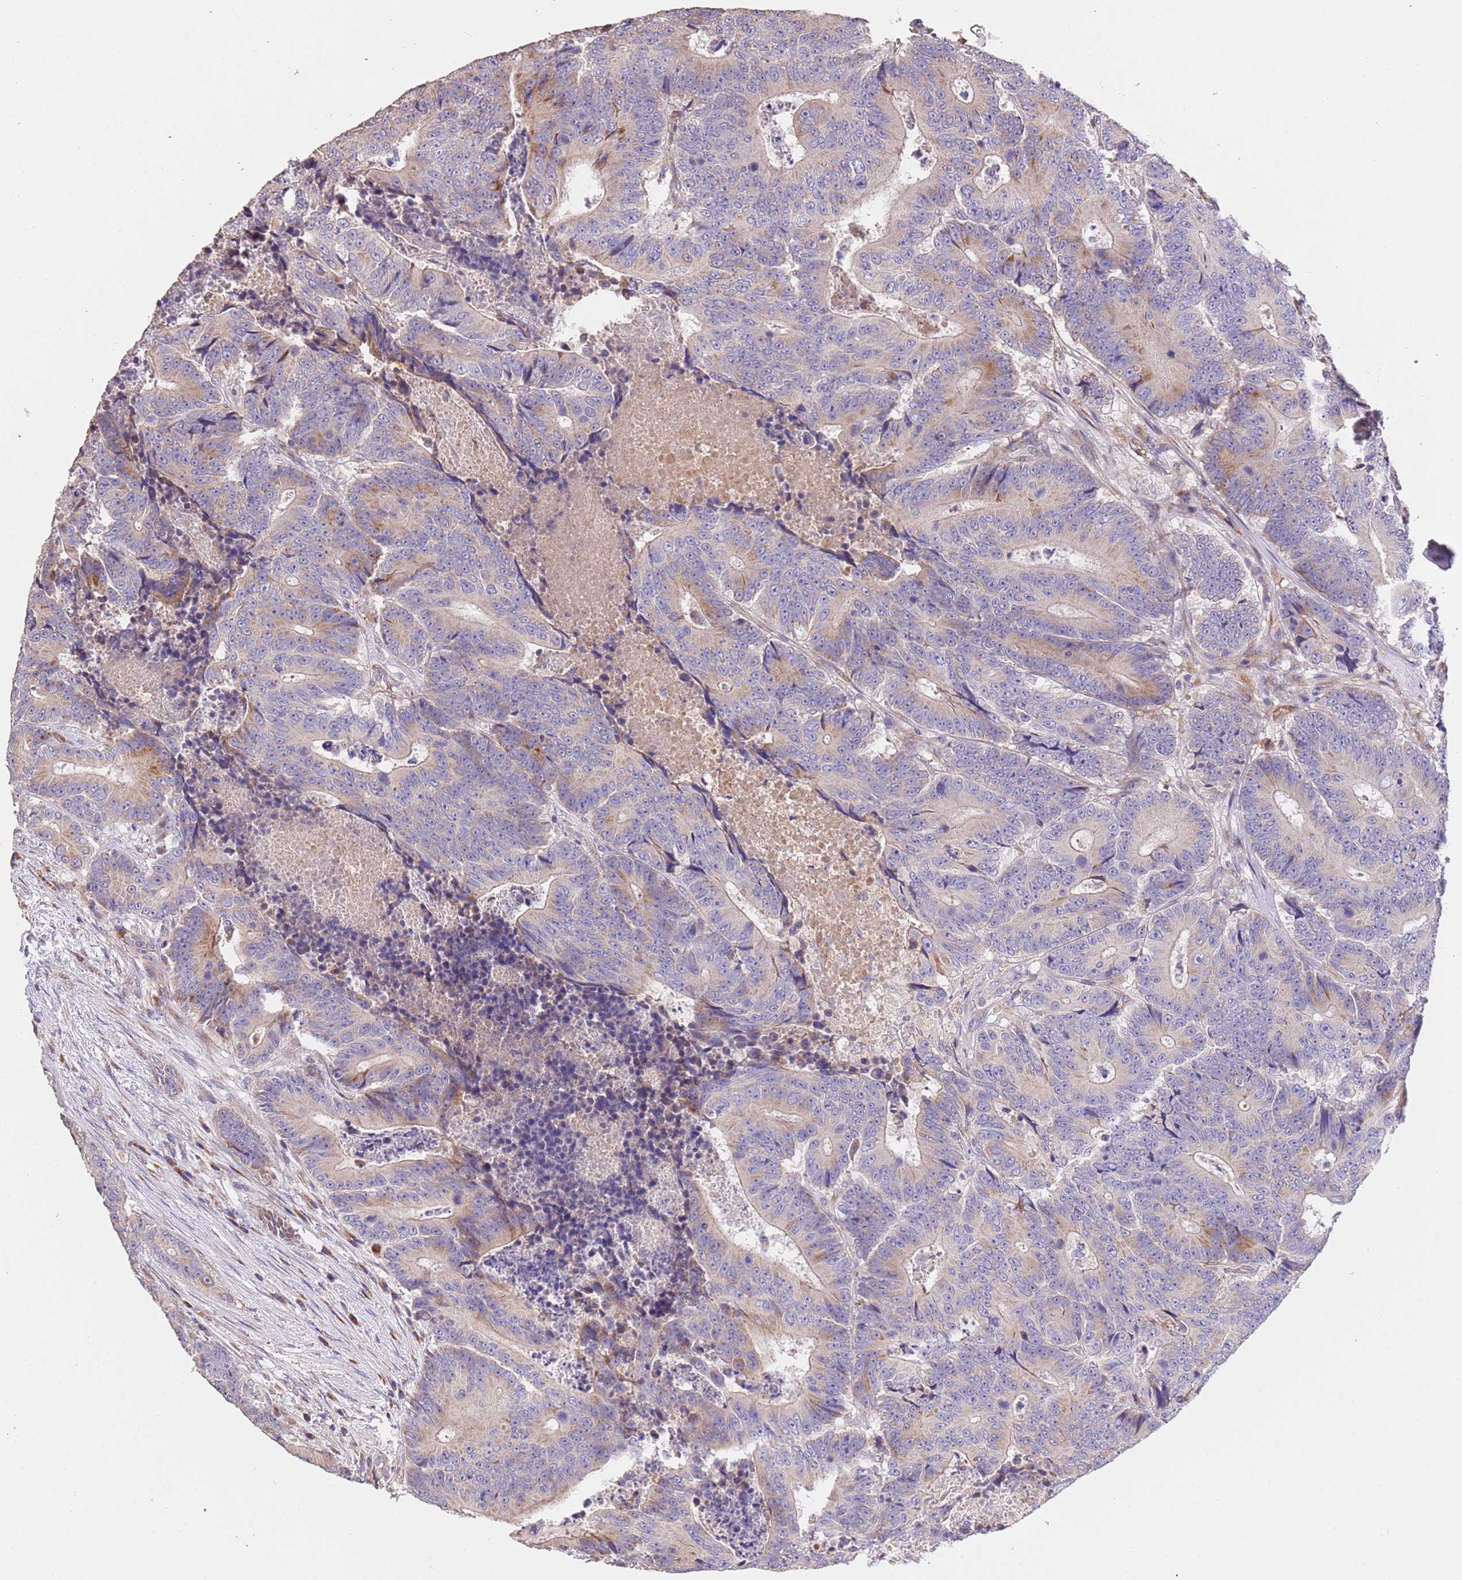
{"staining": {"intensity": "moderate", "quantity": "<25%", "location": "cytoplasmic/membranous"}, "tissue": "colorectal cancer", "cell_type": "Tumor cells", "image_type": "cancer", "snomed": [{"axis": "morphology", "description": "Adenocarcinoma, NOS"}, {"axis": "topography", "description": "Colon"}], "caption": "Protein analysis of colorectal adenocarcinoma tissue displays moderate cytoplasmic/membranous staining in approximately <25% of tumor cells. The staining was performed using DAB (3,3'-diaminobenzidine), with brown indicating positive protein expression. Nuclei are stained blue with hematoxylin.", "gene": "PIGA", "patient": {"sex": "male", "age": 83}}